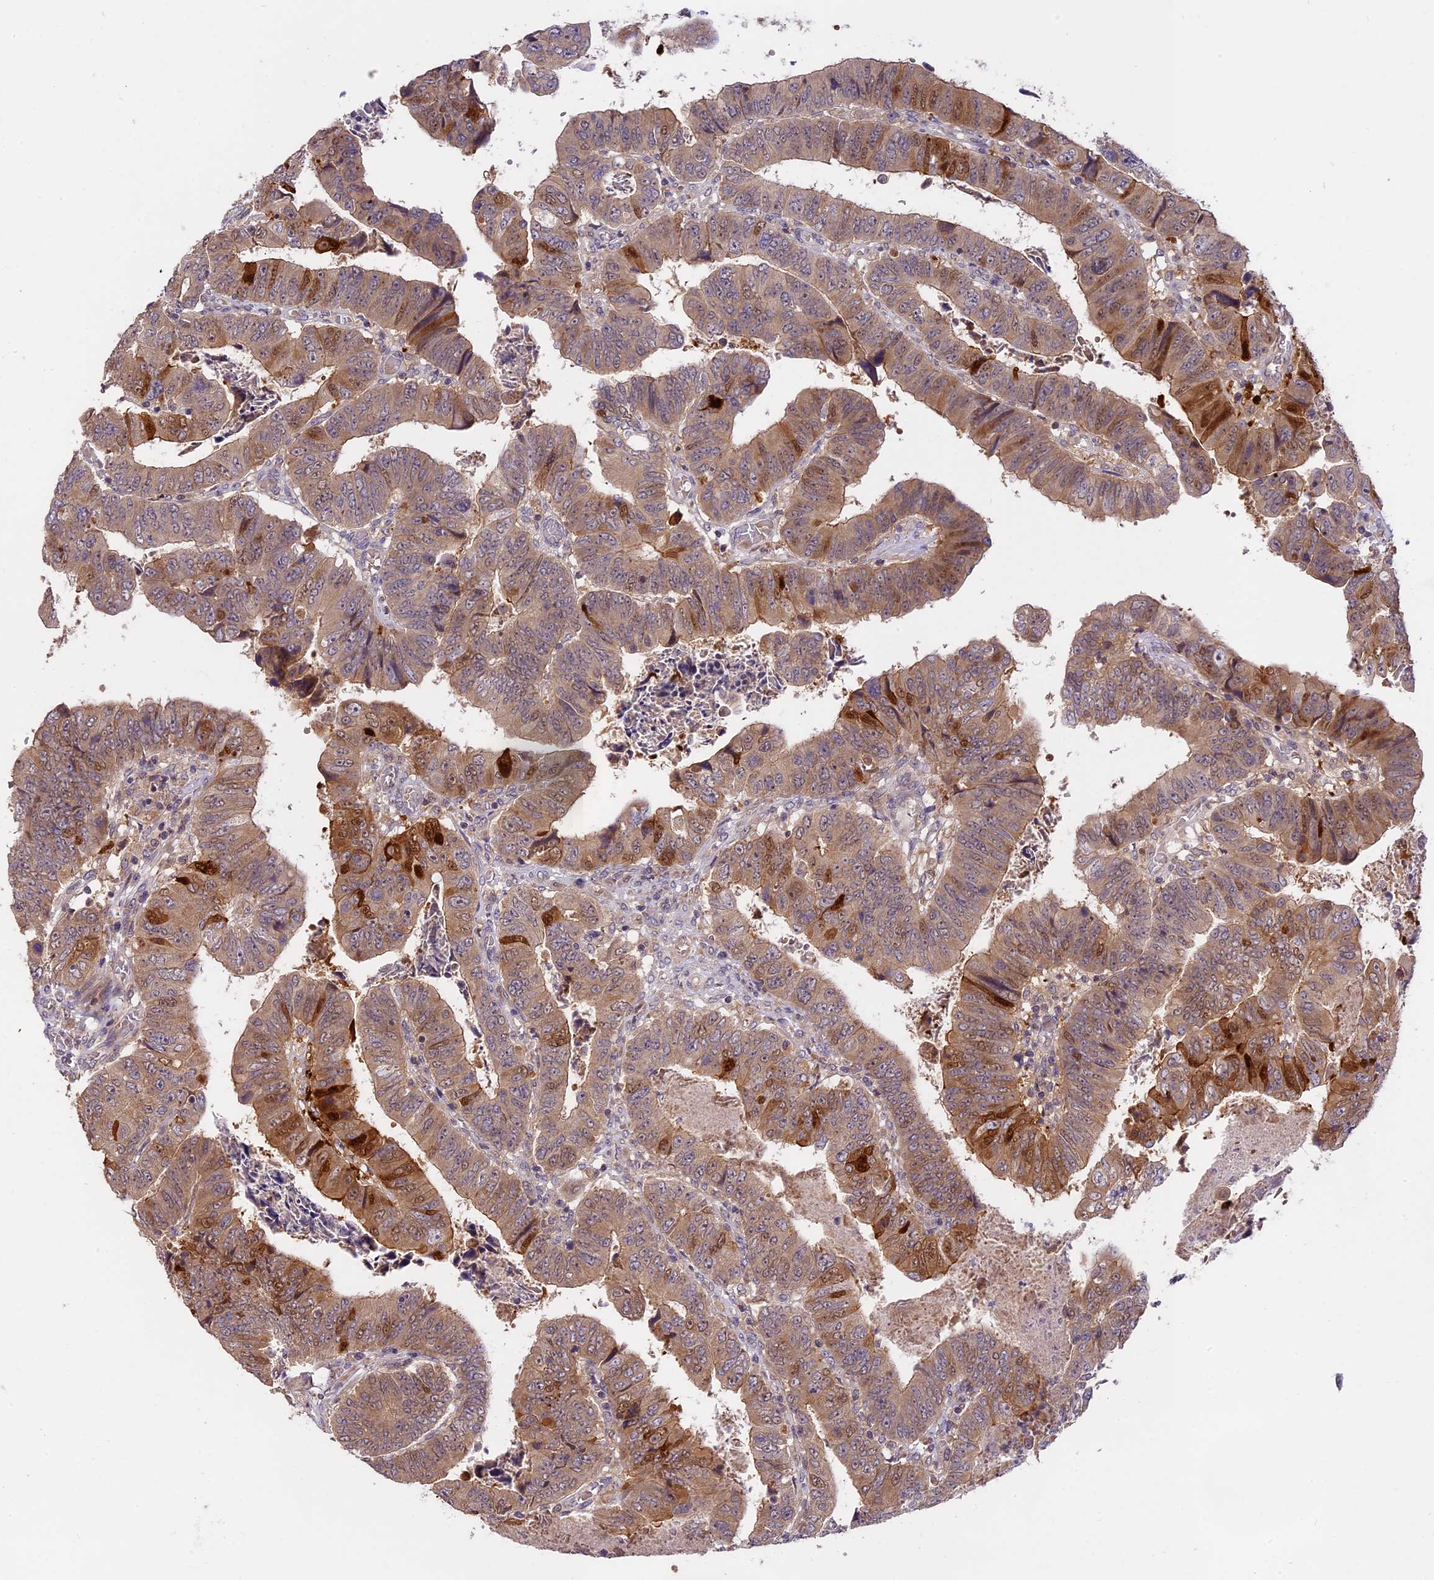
{"staining": {"intensity": "moderate", "quantity": ">75%", "location": "cytoplasmic/membranous"}, "tissue": "colorectal cancer", "cell_type": "Tumor cells", "image_type": "cancer", "snomed": [{"axis": "morphology", "description": "Normal tissue, NOS"}, {"axis": "morphology", "description": "Adenocarcinoma, NOS"}, {"axis": "topography", "description": "Rectum"}], "caption": "Immunohistochemical staining of colorectal adenocarcinoma displays moderate cytoplasmic/membranous protein staining in approximately >75% of tumor cells.", "gene": "MEMO1", "patient": {"sex": "female", "age": 65}}